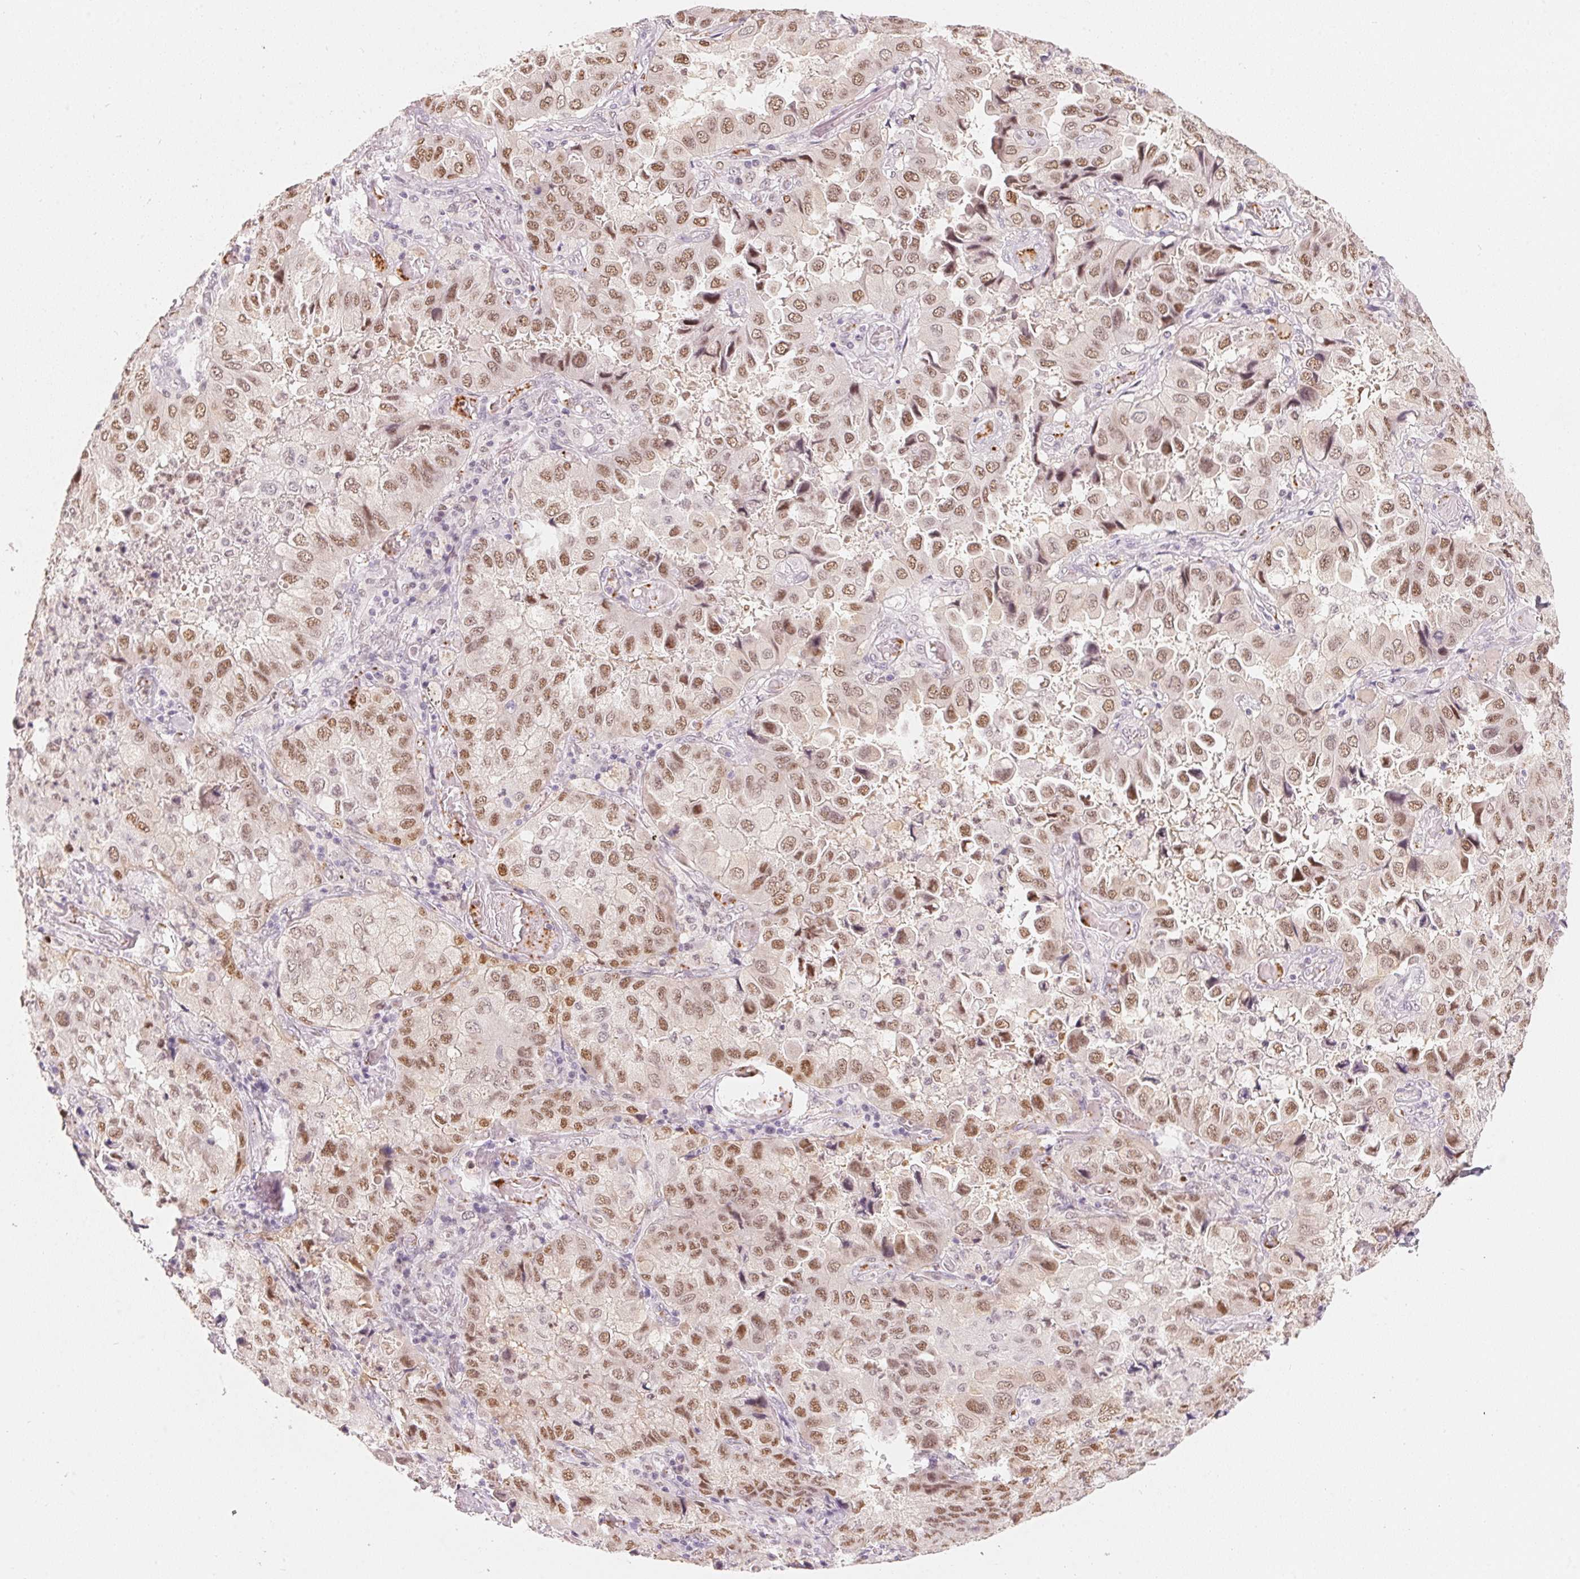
{"staining": {"intensity": "moderate", "quantity": ">75%", "location": "nuclear"}, "tissue": "lung cancer", "cell_type": "Tumor cells", "image_type": "cancer", "snomed": [{"axis": "morphology", "description": "Aneuploidy"}, {"axis": "morphology", "description": "Adenocarcinoma, NOS"}, {"axis": "morphology", "description": "Adenocarcinoma, metastatic, NOS"}, {"axis": "topography", "description": "Lymph node"}, {"axis": "topography", "description": "Lung"}], "caption": "IHC photomicrograph of neoplastic tissue: lung adenocarcinoma stained using immunohistochemistry demonstrates medium levels of moderate protein expression localized specifically in the nuclear of tumor cells, appearing as a nuclear brown color.", "gene": "ARHGAP22", "patient": {"sex": "female", "age": 48}}